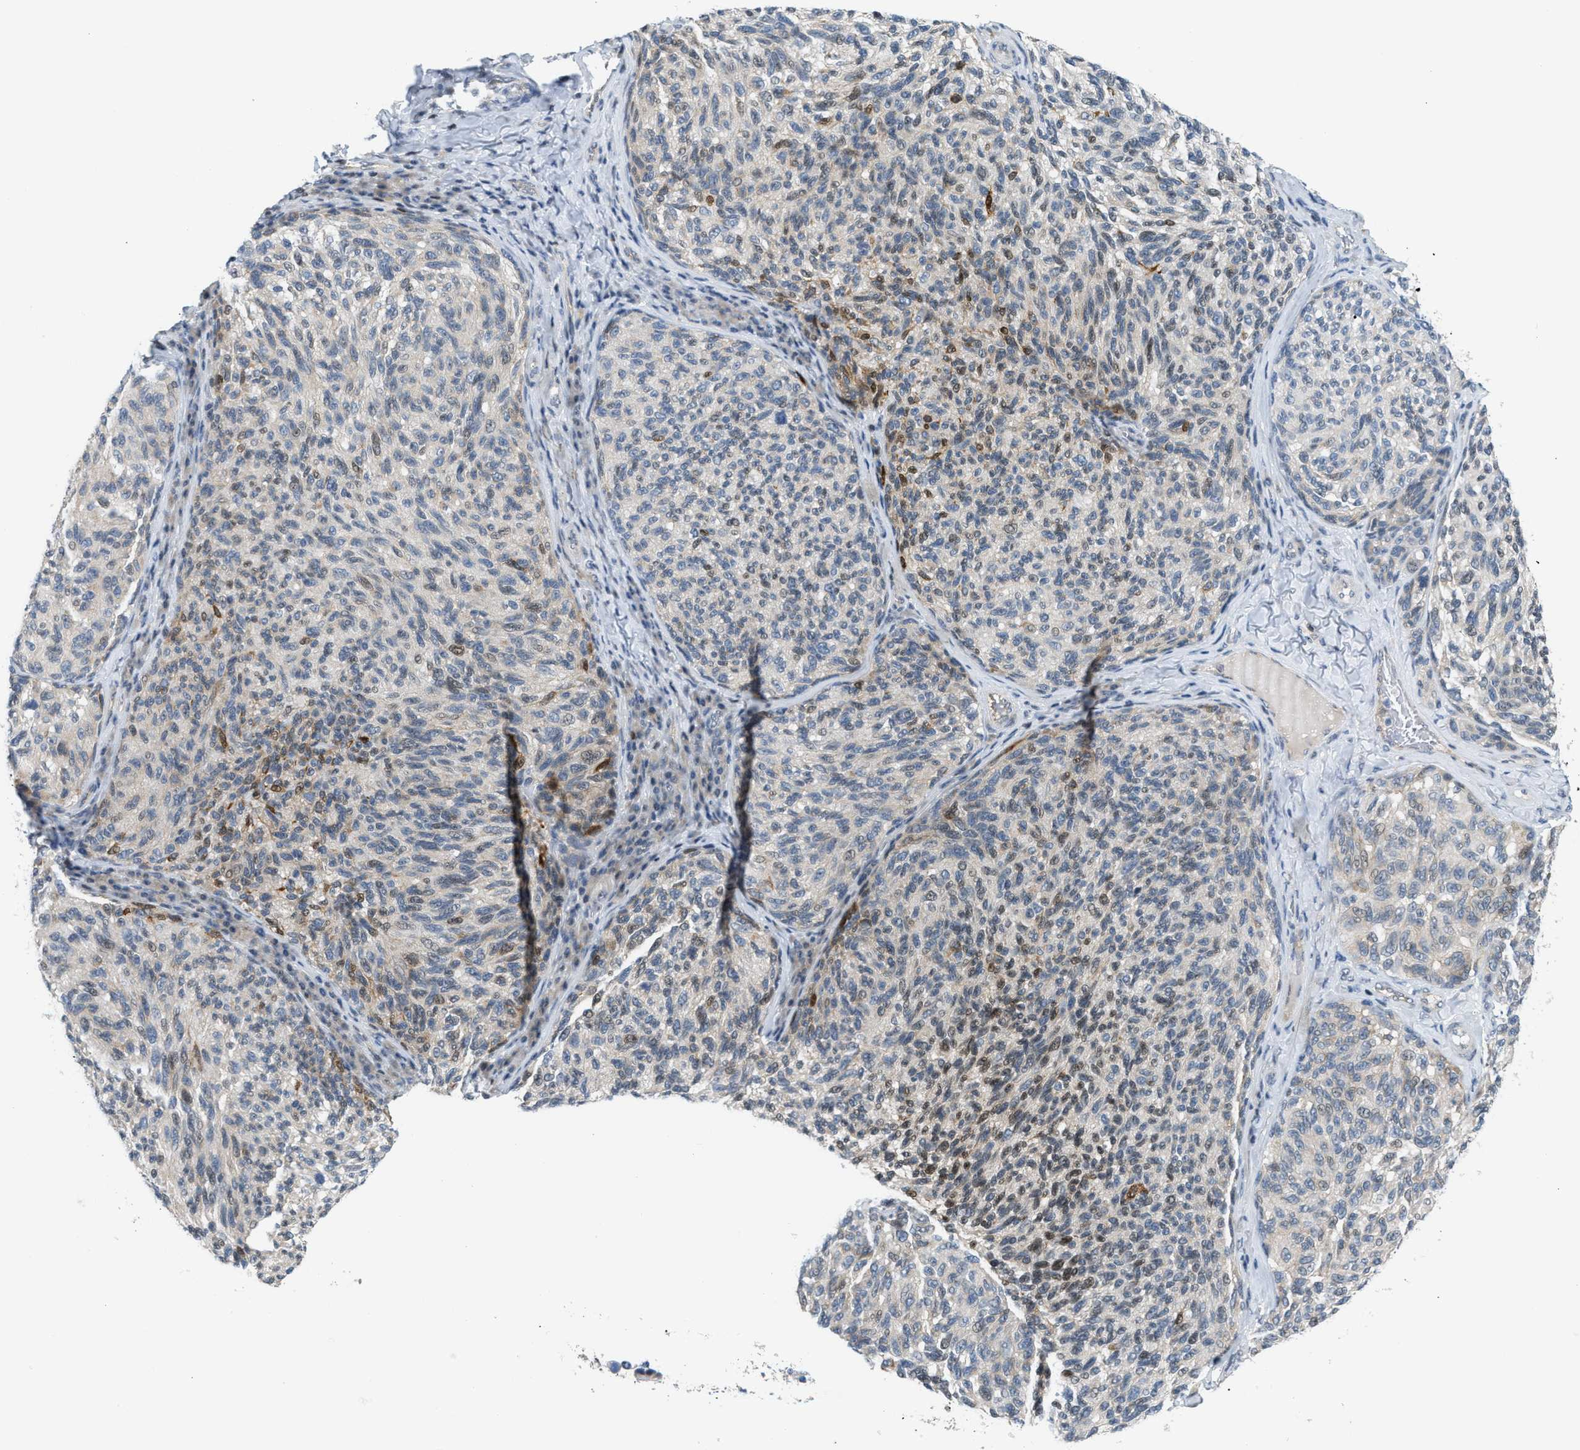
{"staining": {"intensity": "weak", "quantity": "<25%", "location": "cytoplasmic/membranous"}, "tissue": "melanoma", "cell_type": "Tumor cells", "image_type": "cancer", "snomed": [{"axis": "morphology", "description": "Malignant melanoma, NOS"}, {"axis": "topography", "description": "Skin"}], "caption": "Immunohistochemistry histopathology image of human melanoma stained for a protein (brown), which reveals no positivity in tumor cells. The staining was performed using DAB to visualize the protein expression in brown, while the nuclei were stained in blue with hematoxylin (Magnification: 20x).", "gene": "NPS", "patient": {"sex": "female", "age": 73}}